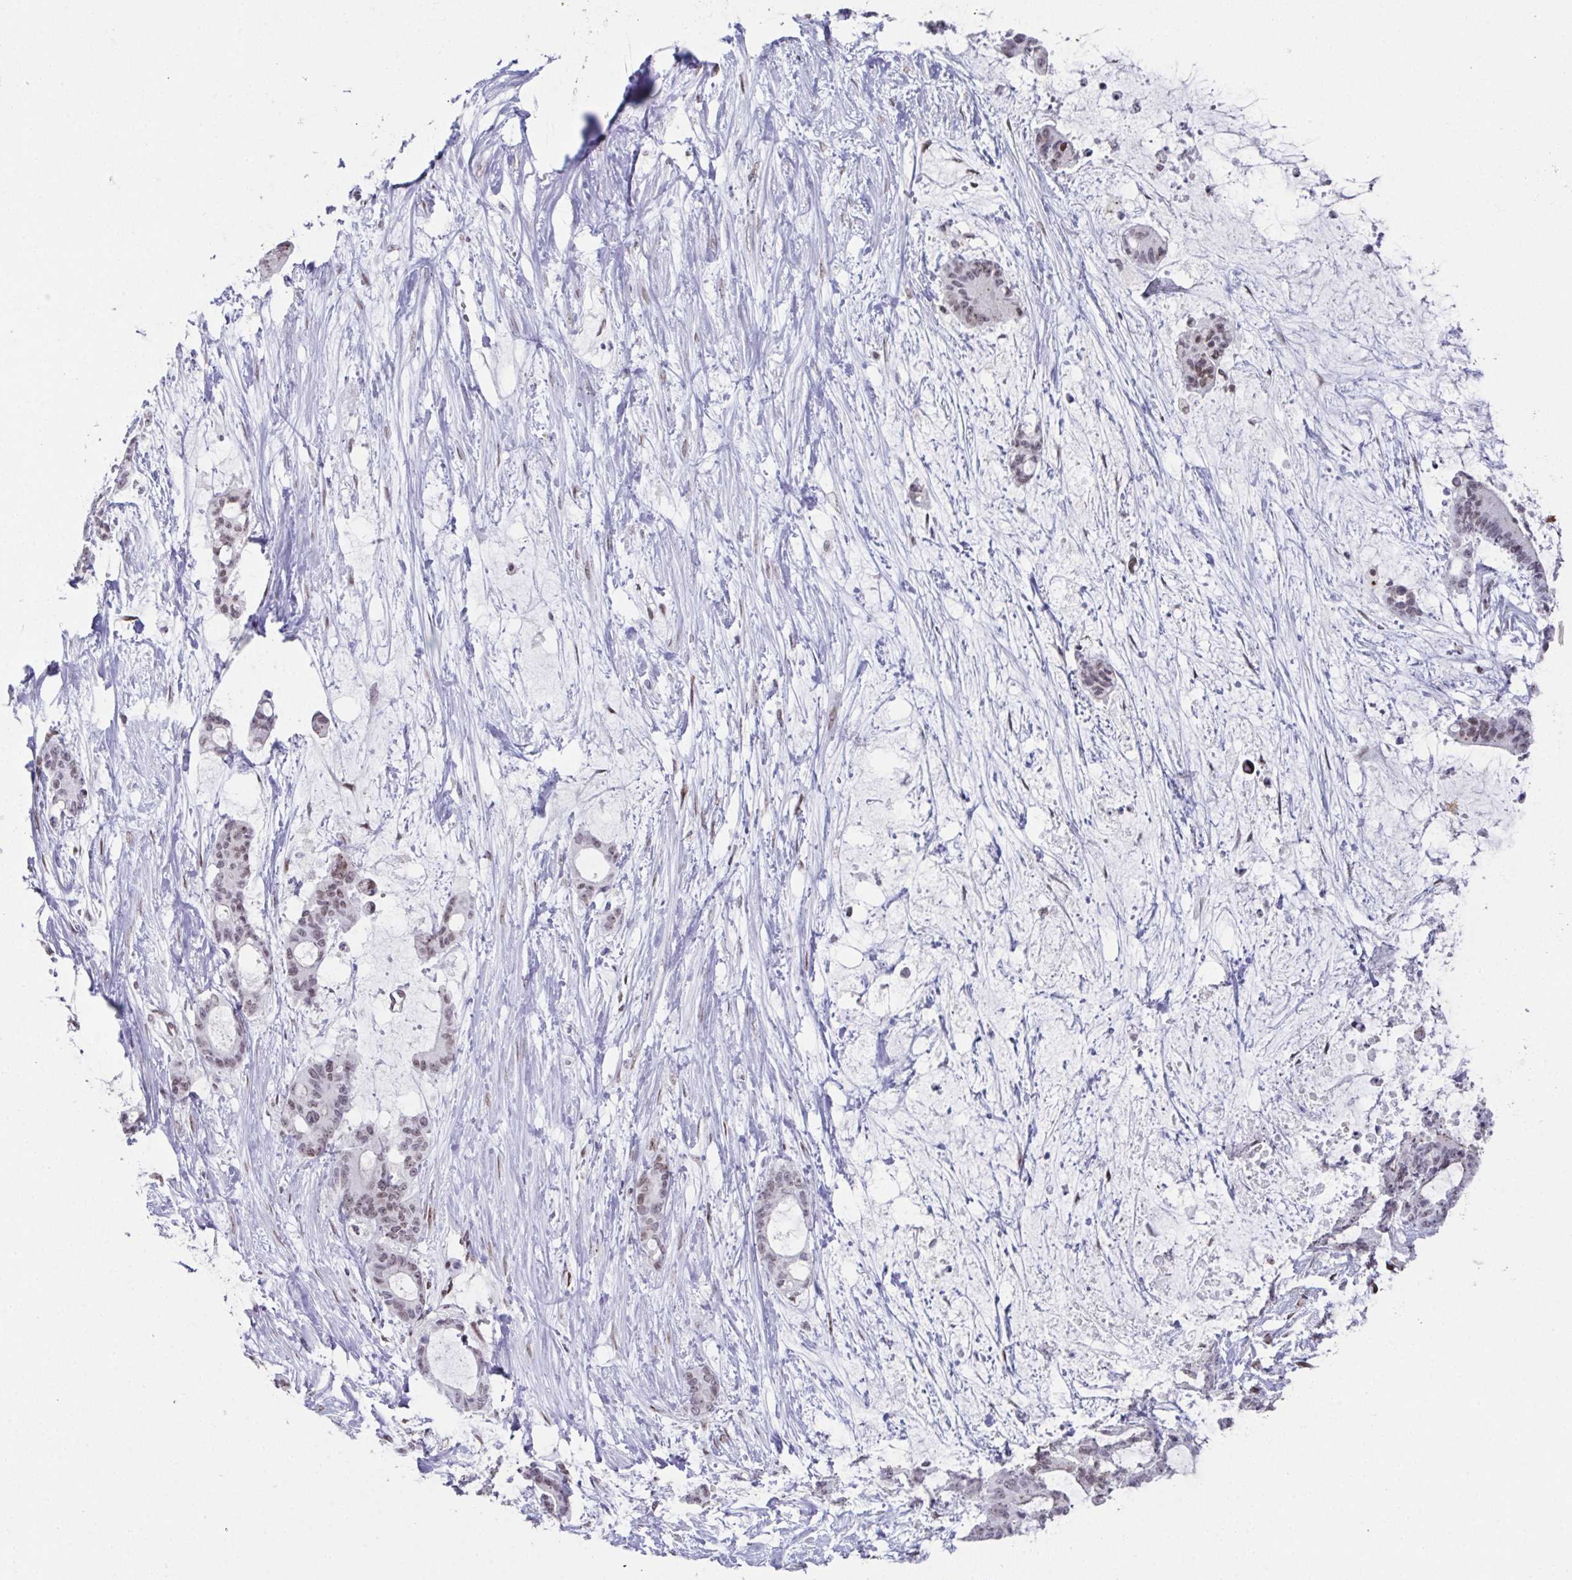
{"staining": {"intensity": "weak", "quantity": "25%-75%", "location": "cytoplasmic/membranous,nuclear"}, "tissue": "liver cancer", "cell_type": "Tumor cells", "image_type": "cancer", "snomed": [{"axis": "morphology", "description": "Normal tissue, NOS"}, {"axis": "morphology", "description": "Cholangiocarcinoma"}, {"axis": "topography", "description": "Liver"}, {"axis": "topography", "description": "Peripheral nerve tissue"}], "caption": "Liver cancer (cholangiocarcinoma) stained with a protein marker reveals weak staining in tumor cells.", "gene": "RB1", "patient": {"sex": "female", "age": 73}}